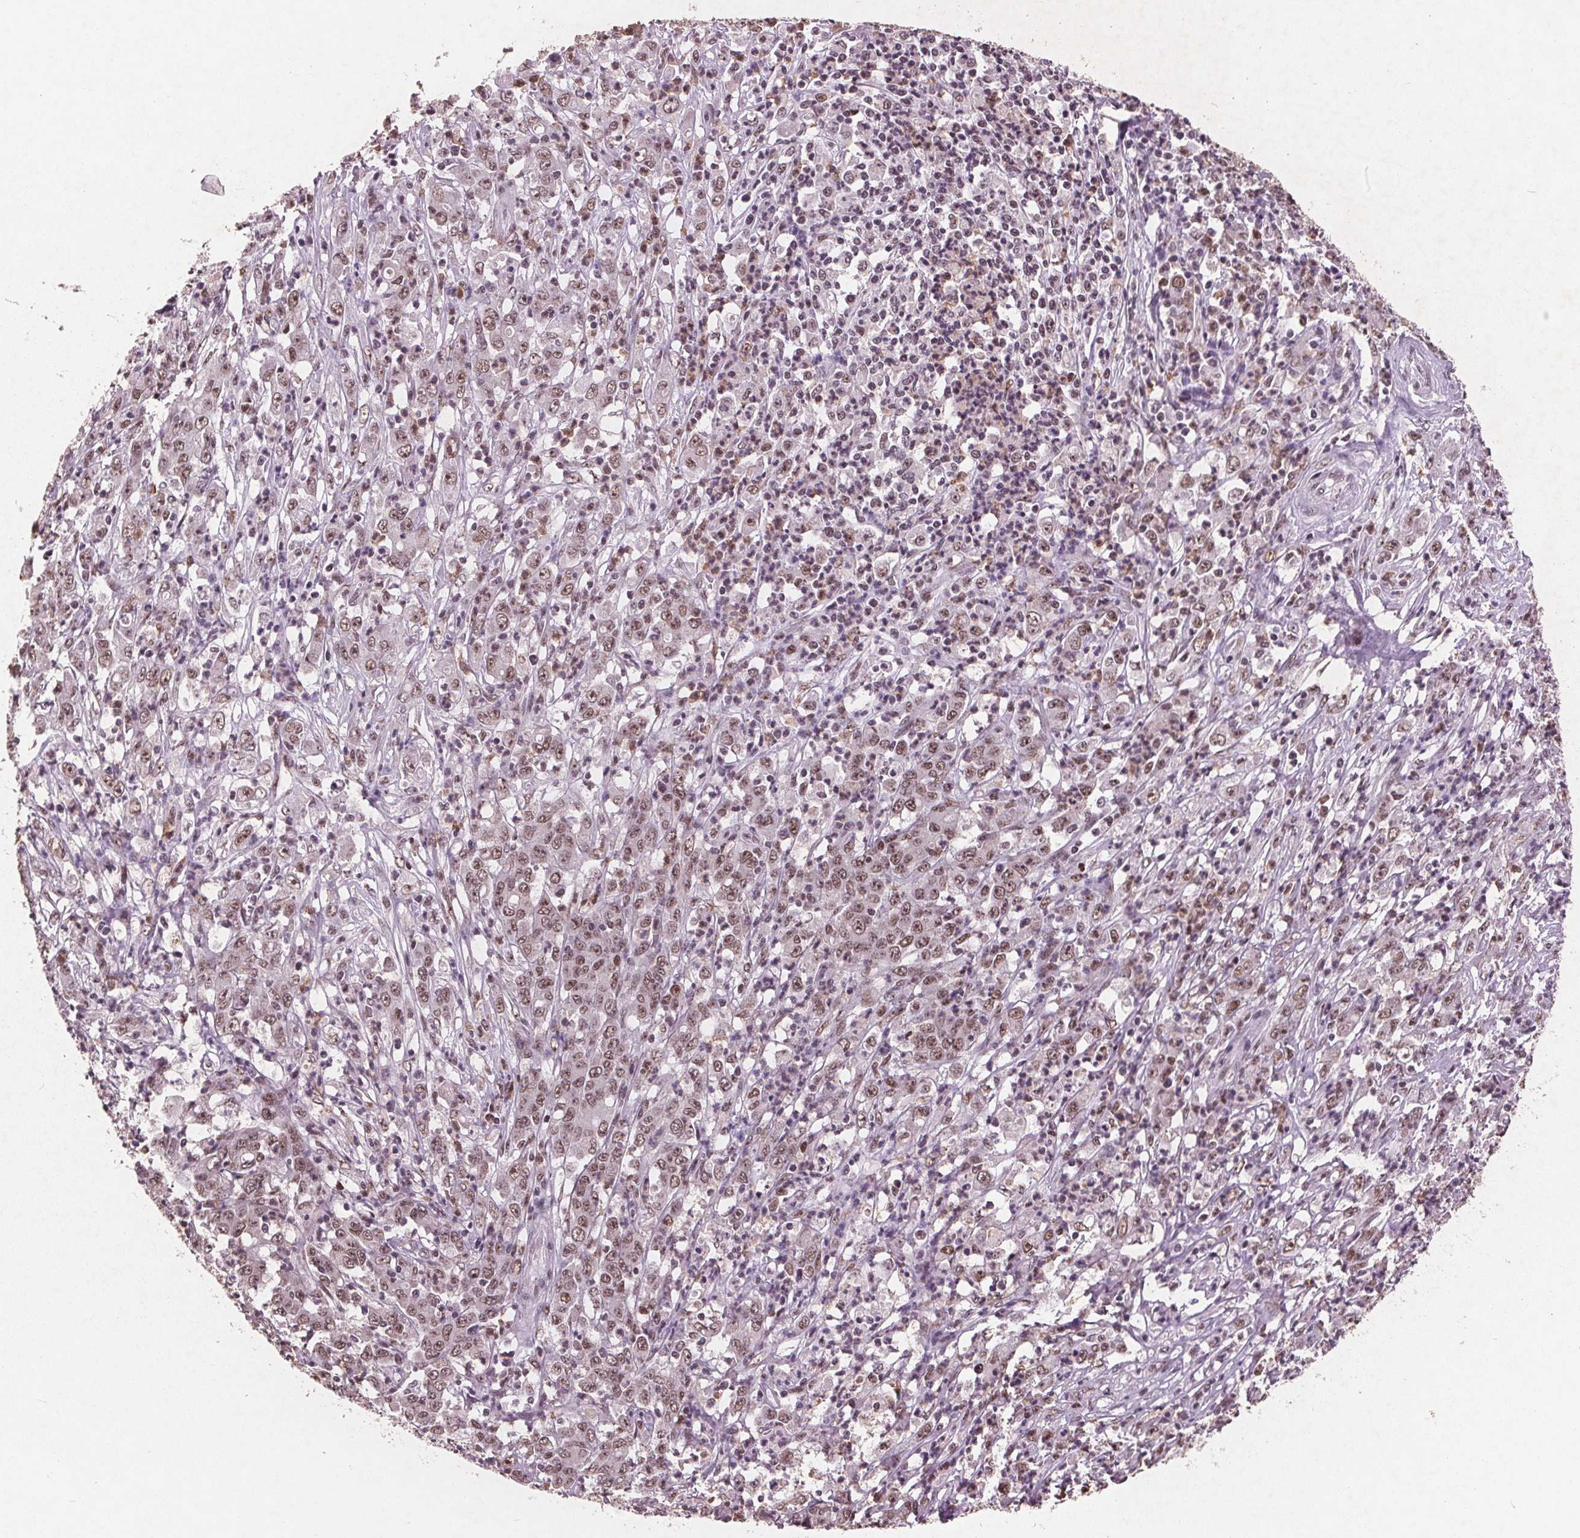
{"staining": {"intensity": "weak", "quantity": ">75%", "location": "nuclear"}, "tissue": "stomach cancer", "cell_type": "Tumor cells", "image_type": "cancer", "snomed": [{"axis": "morphology", "description": "Adenocarcinoma, NOS"}, {"axis": "topography", "description": "Stomach, lower"}], "caption": "Immunohistochemistry (IHC) photomicrograph of neoplastic tissue: stomach cancer stained using immunohistochemistry (IHC) demonstrates low levels of weak protein expression localized specifically in the nuclear of tumor cells, appearing as a nuclear brown color.", "gene": "RPS6KA2", "patient": {"sex": "female", "age": 71}}